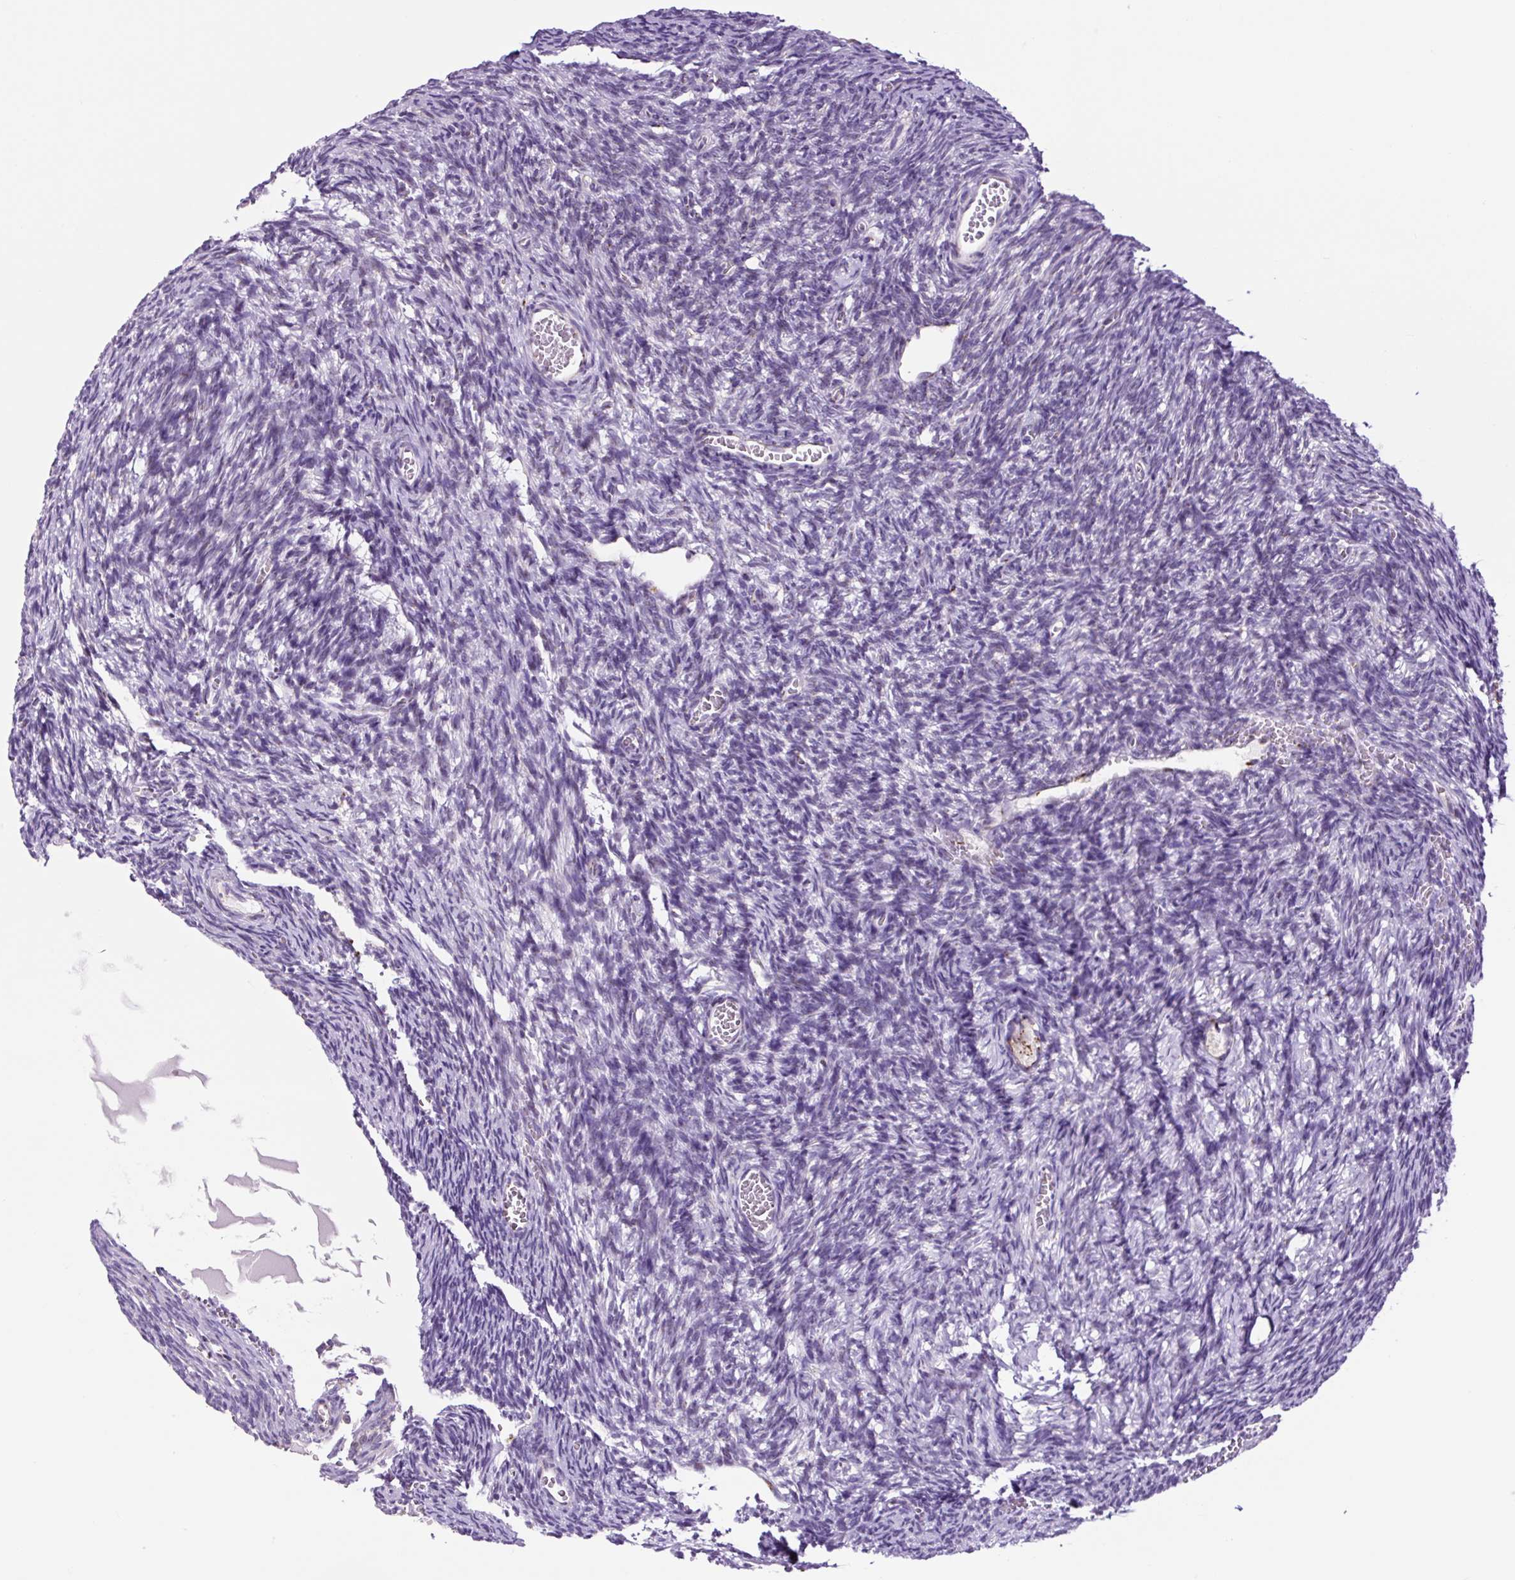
{"staining": {"intensity": "moderate", "quantity": ">75%", "location": "cytoplasmic/membranous"}, "tissue": "ovary", "cell_type": "Follicle cells", "image_type": "normal", "snomed": [{"axis": "morphology", "description": "Normal tissue, NOS"}, {"axis": "topography", "description": "Ovary"}], "caption": "A brown stain highlights moderate cytoplasmic/membranous expression of a protein in follicle cells of unremarkable human ovary.", "gene": "GORASP1", "patient": {"sex": "female", "age": 39}}